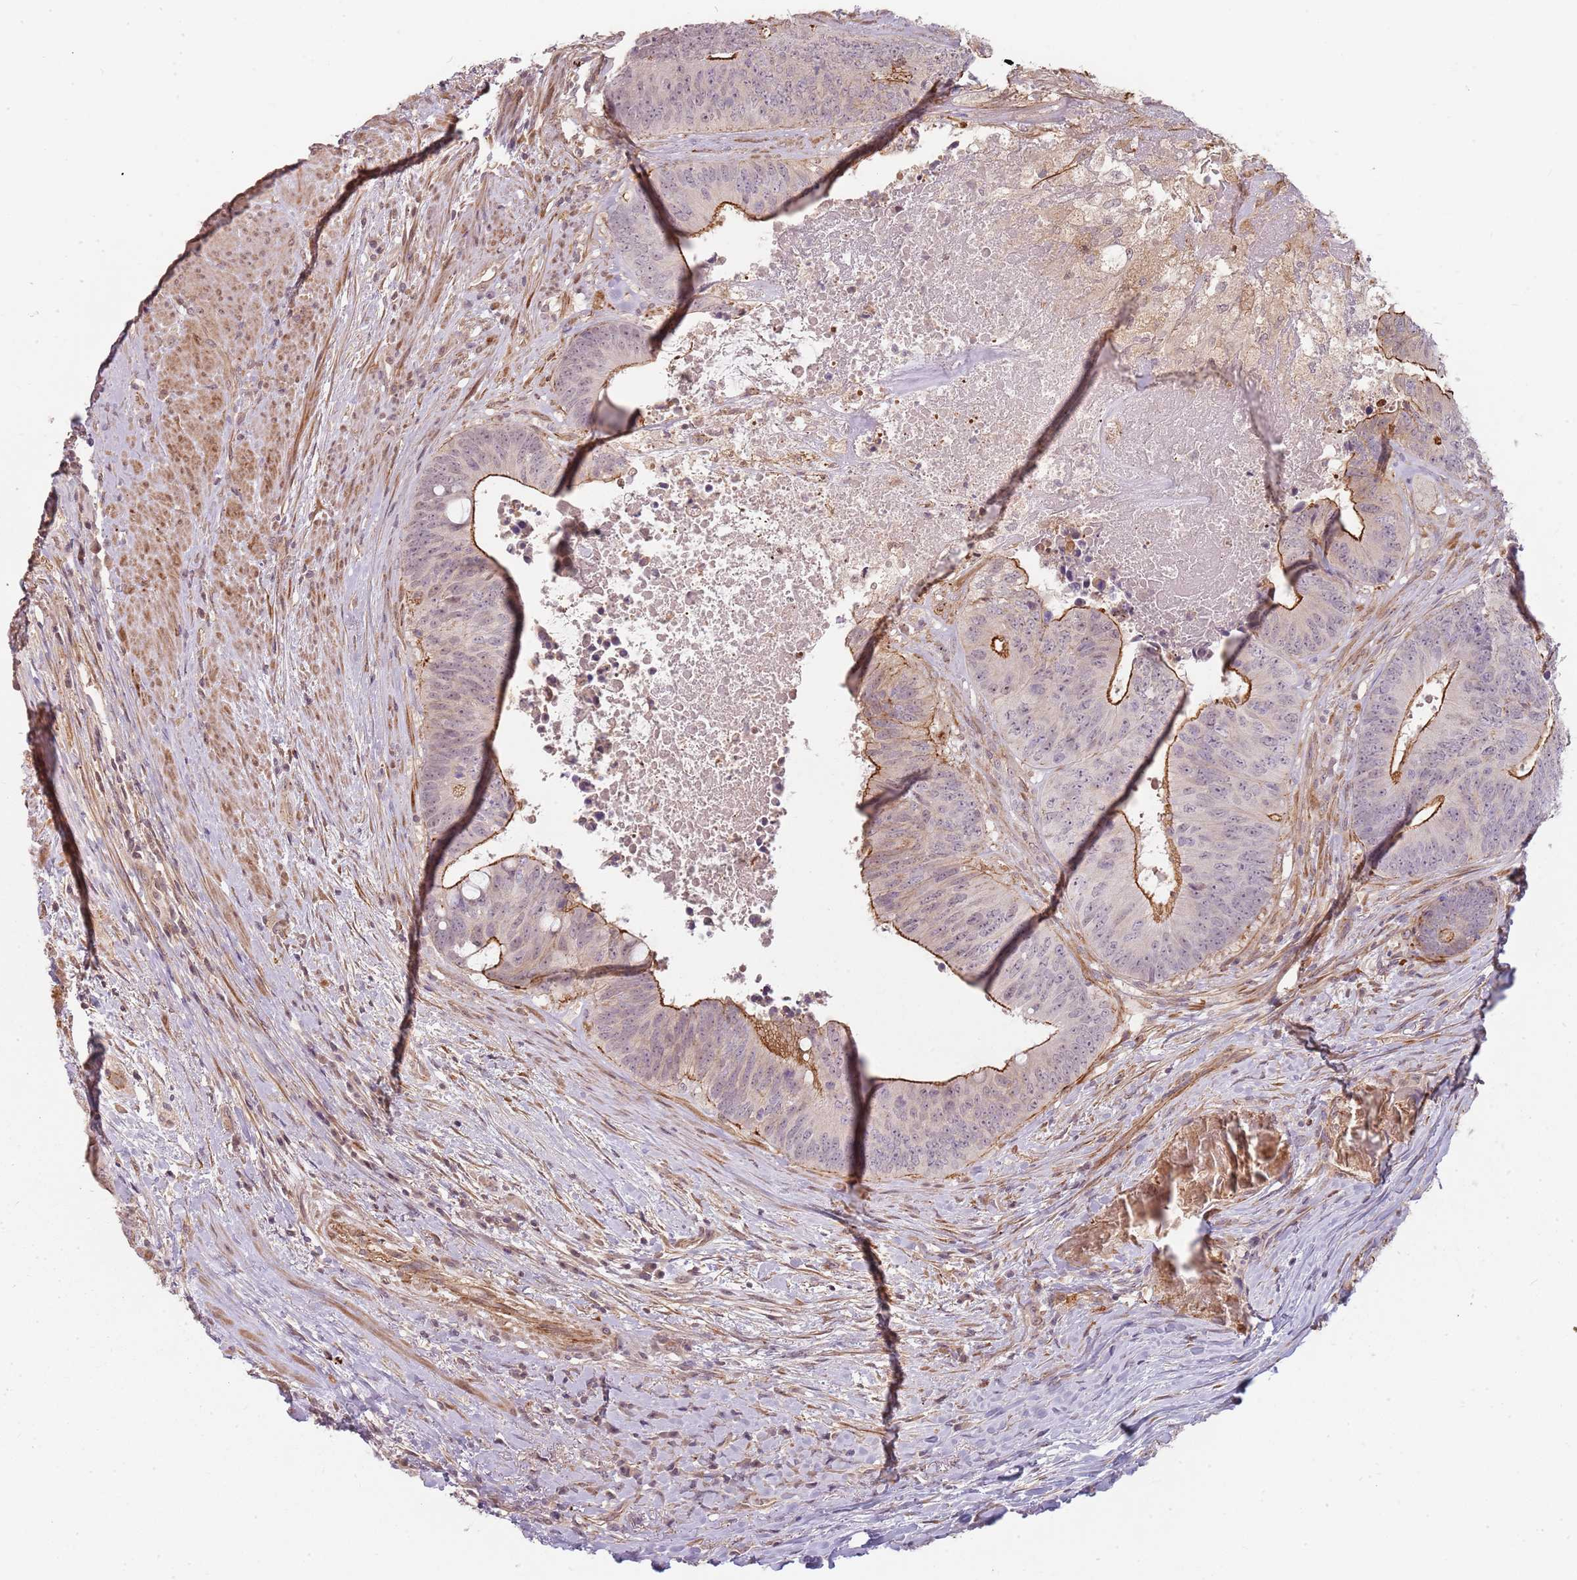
{"staining": {"intensity": "moderate", "quantity": "25%-75%", "location": "cytoplasmic/membranous"}, "tissue": "colorectal cancer", "cell_type": "Tumor cells", "image_type": "cancer", "snomed": [{"axis": "morphology", "description": "Adenocarcinoma, NOS"}, {"axis": "topography", "description": "Rectum"}], "caption": "Immunohistochemistry micrograph of neoplastic tissue: human colorectal adenocarcinoma stained using IHC displays medium levels of moderate protein expression localized specifically in the cytoplasmic/membranous of tumor cells, appearing as a cytoplasmic/membranous brown color.", "gene": "PPP1R14C", "patient": {"sex": "male", "age": 72}}